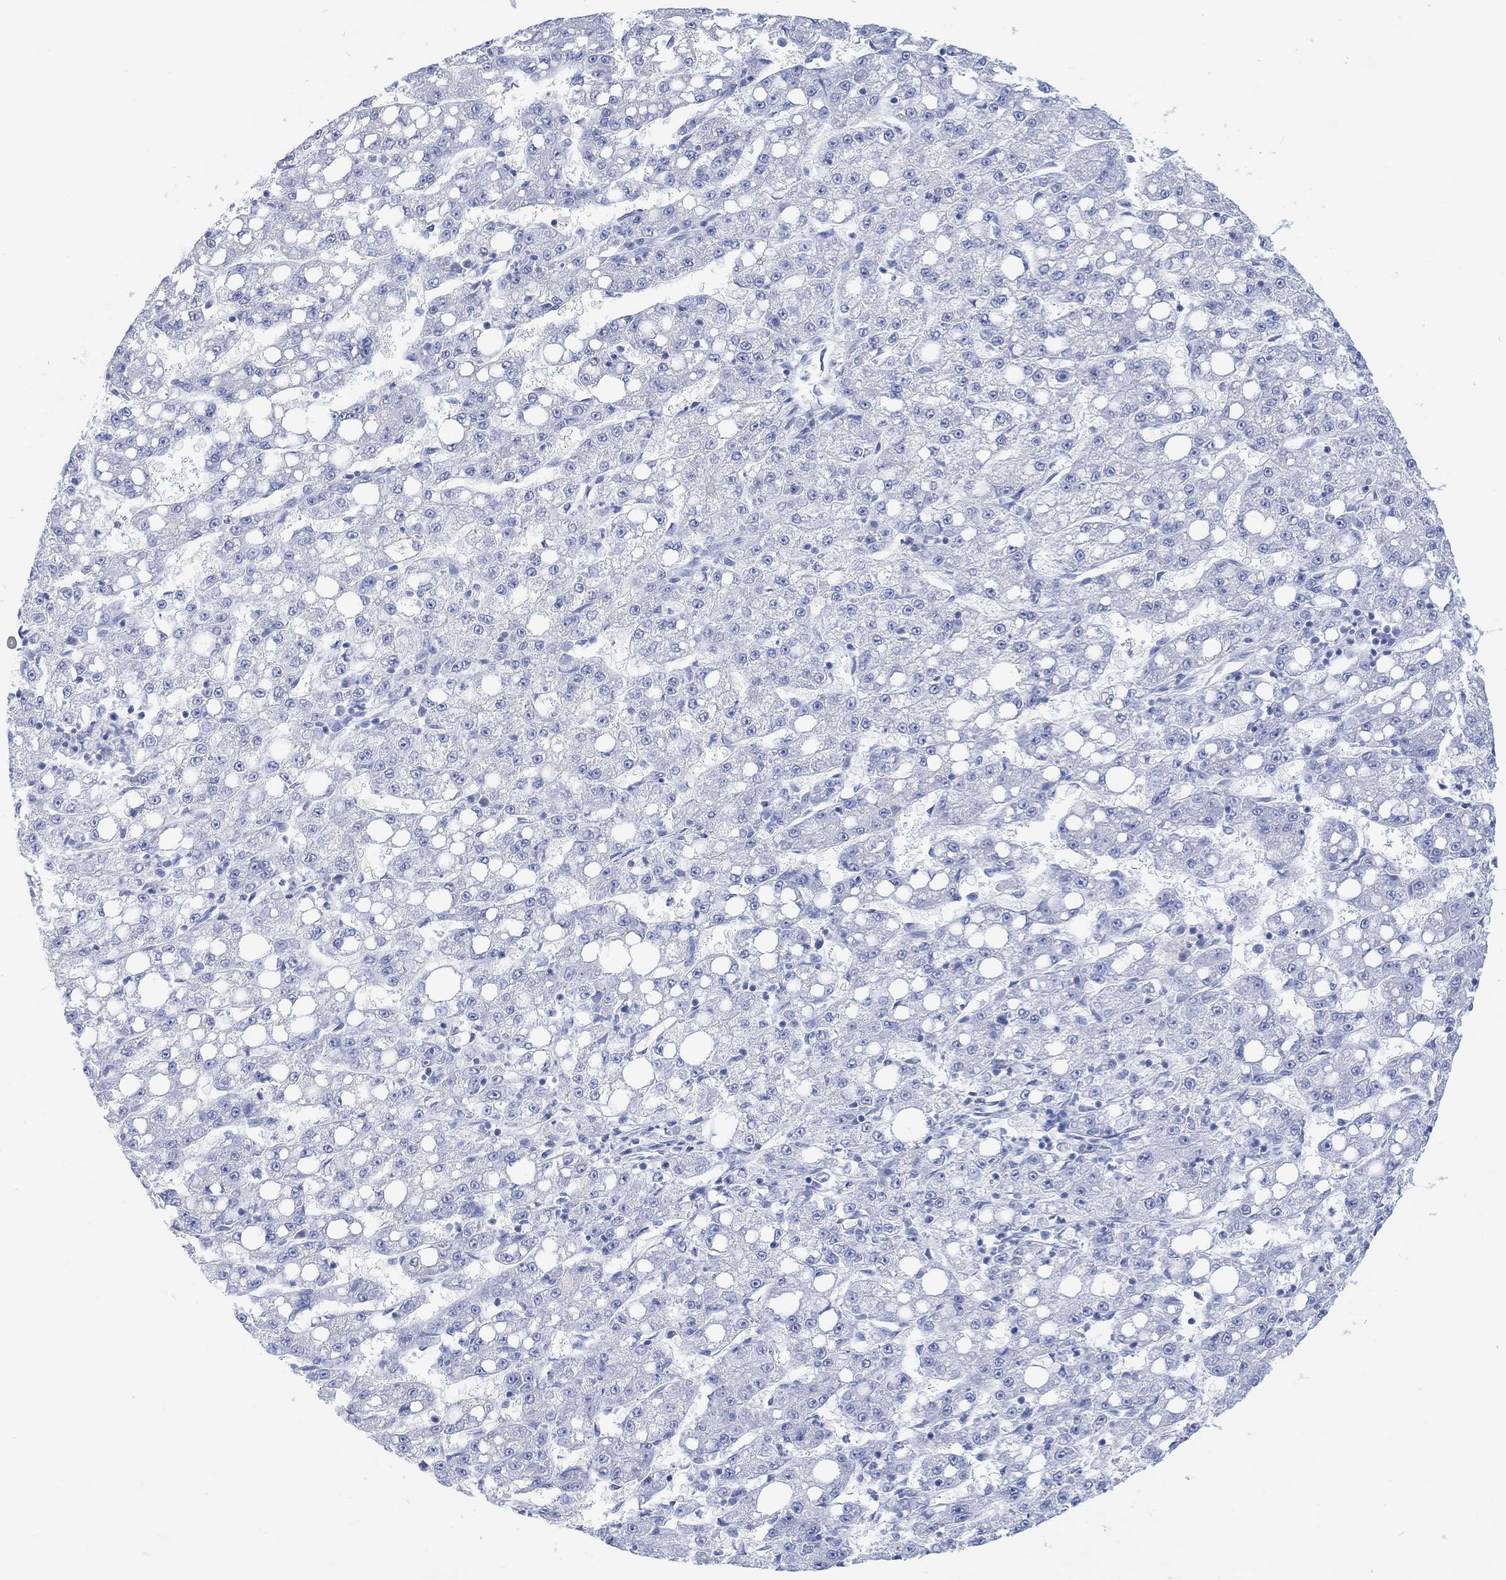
{"staining": {"intensity": "negative", "quantity": "none", "location": "none"}, "tissue": "liver cancer", "cell_type": "Tumor cells", "image_type": "cancer", "snomed": [{"axis": "morphology", "description": "Carcinoma, Hepatocellular, NOS"}, {"axis": "topography", "description": "Liver"}], "caption": "Tumor cells show no significant protein staining in liver cancer (hepatocellular carcinoma). (Brightfield microscopy of DAB (3,3'-diaminobenzidine) immunohistochemistry (IHC) at high magnification).", "gene": "CALCA", "patient": {"sex": "female", "age": 65}}